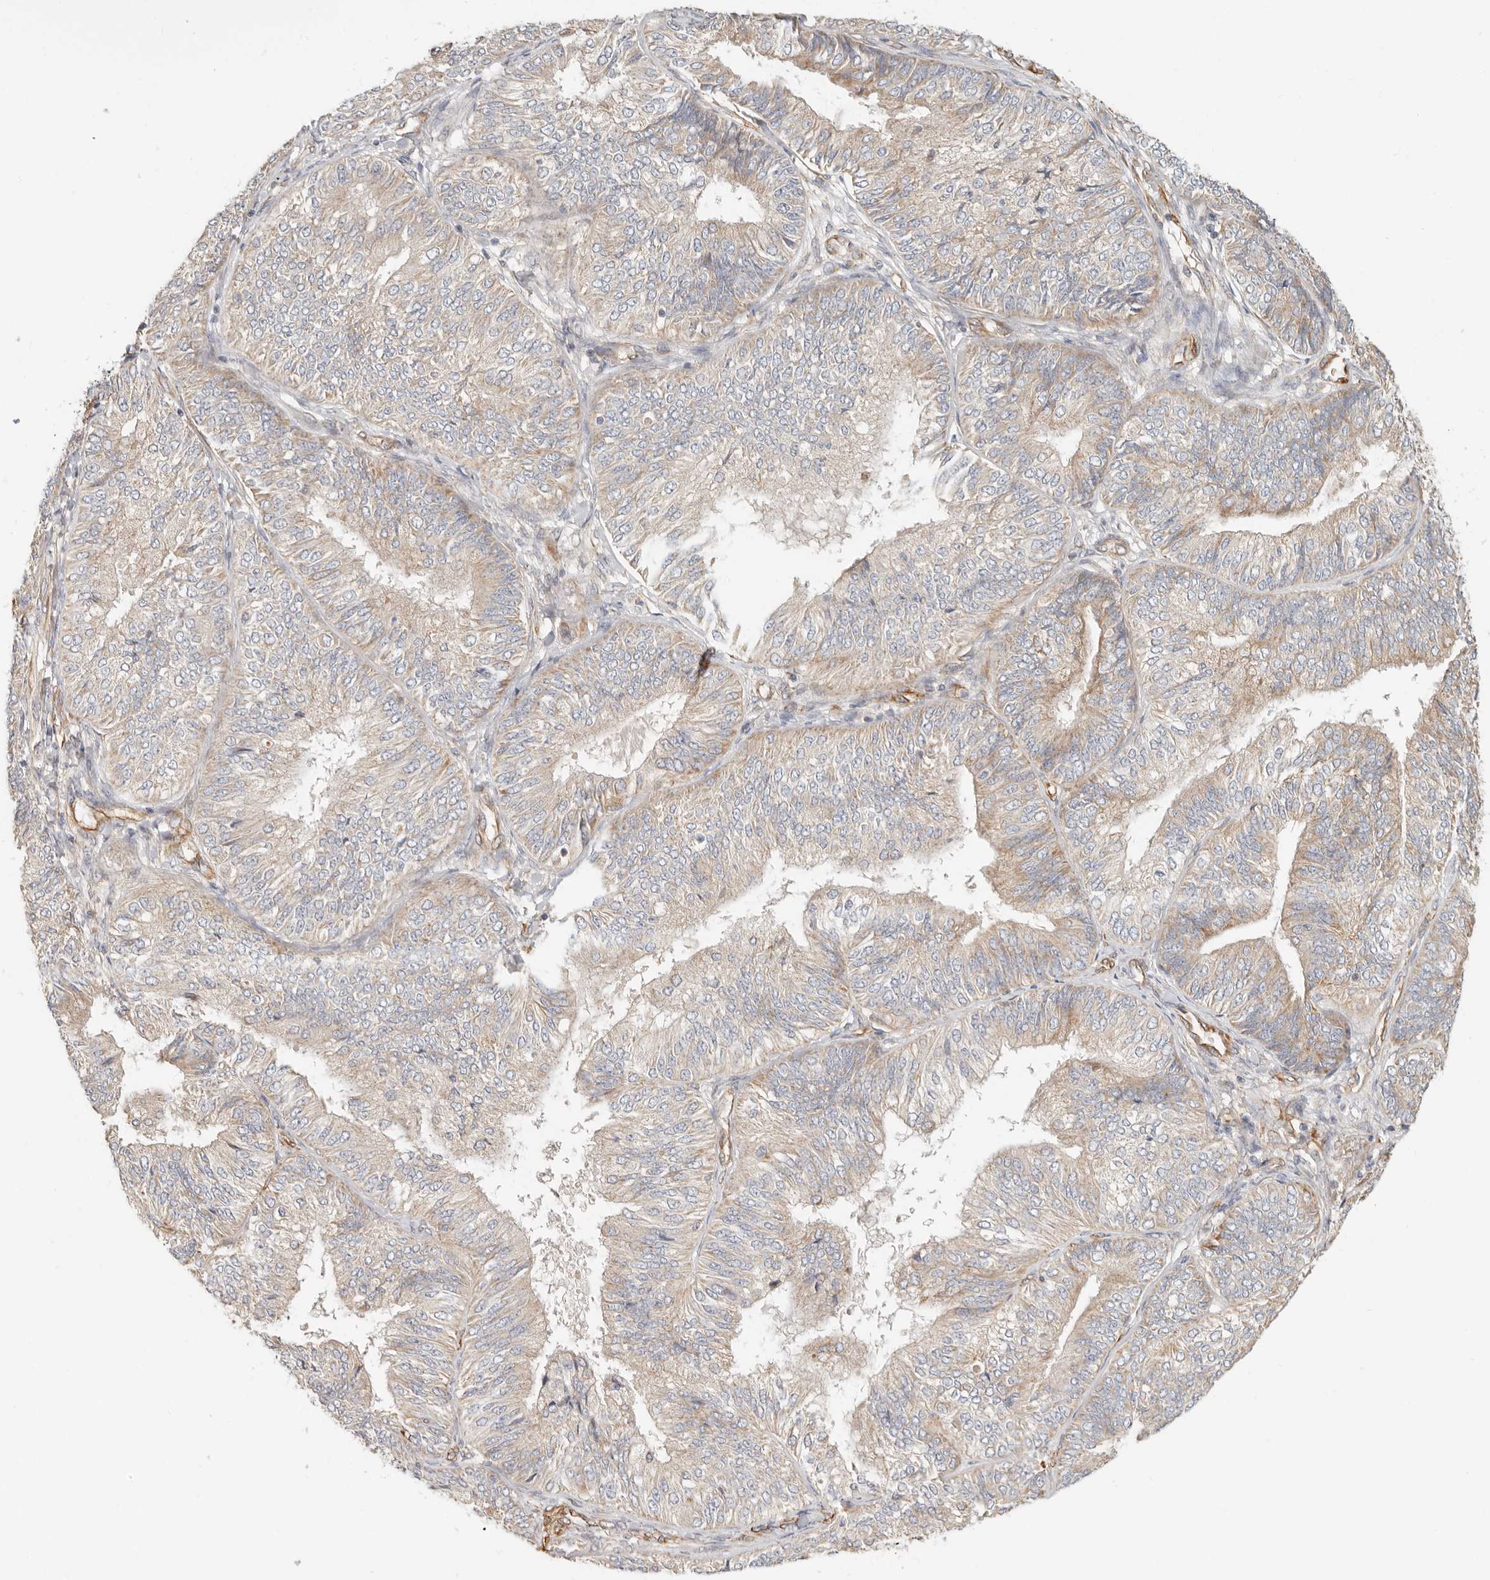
{"staining": {"intensity": "weak", "quantity": "<25%", "location": "cytoplasmic/membranous"}, "tissue": "endometrial cancer", "cell_type": "Tumor cells", "image_type": "cancer", "snomed": [{"axis": "morphology", "description": "Adenocarcinoma, NOS"}, {"axis": "topography", "description": "Endometrium"}], "caption": "Image shows no significant protein staining in tumor cells of endometrial cancer (adenocarcinoma).", "gene": "SPRING1", "patient": {"sex": "female", "age": 58}}